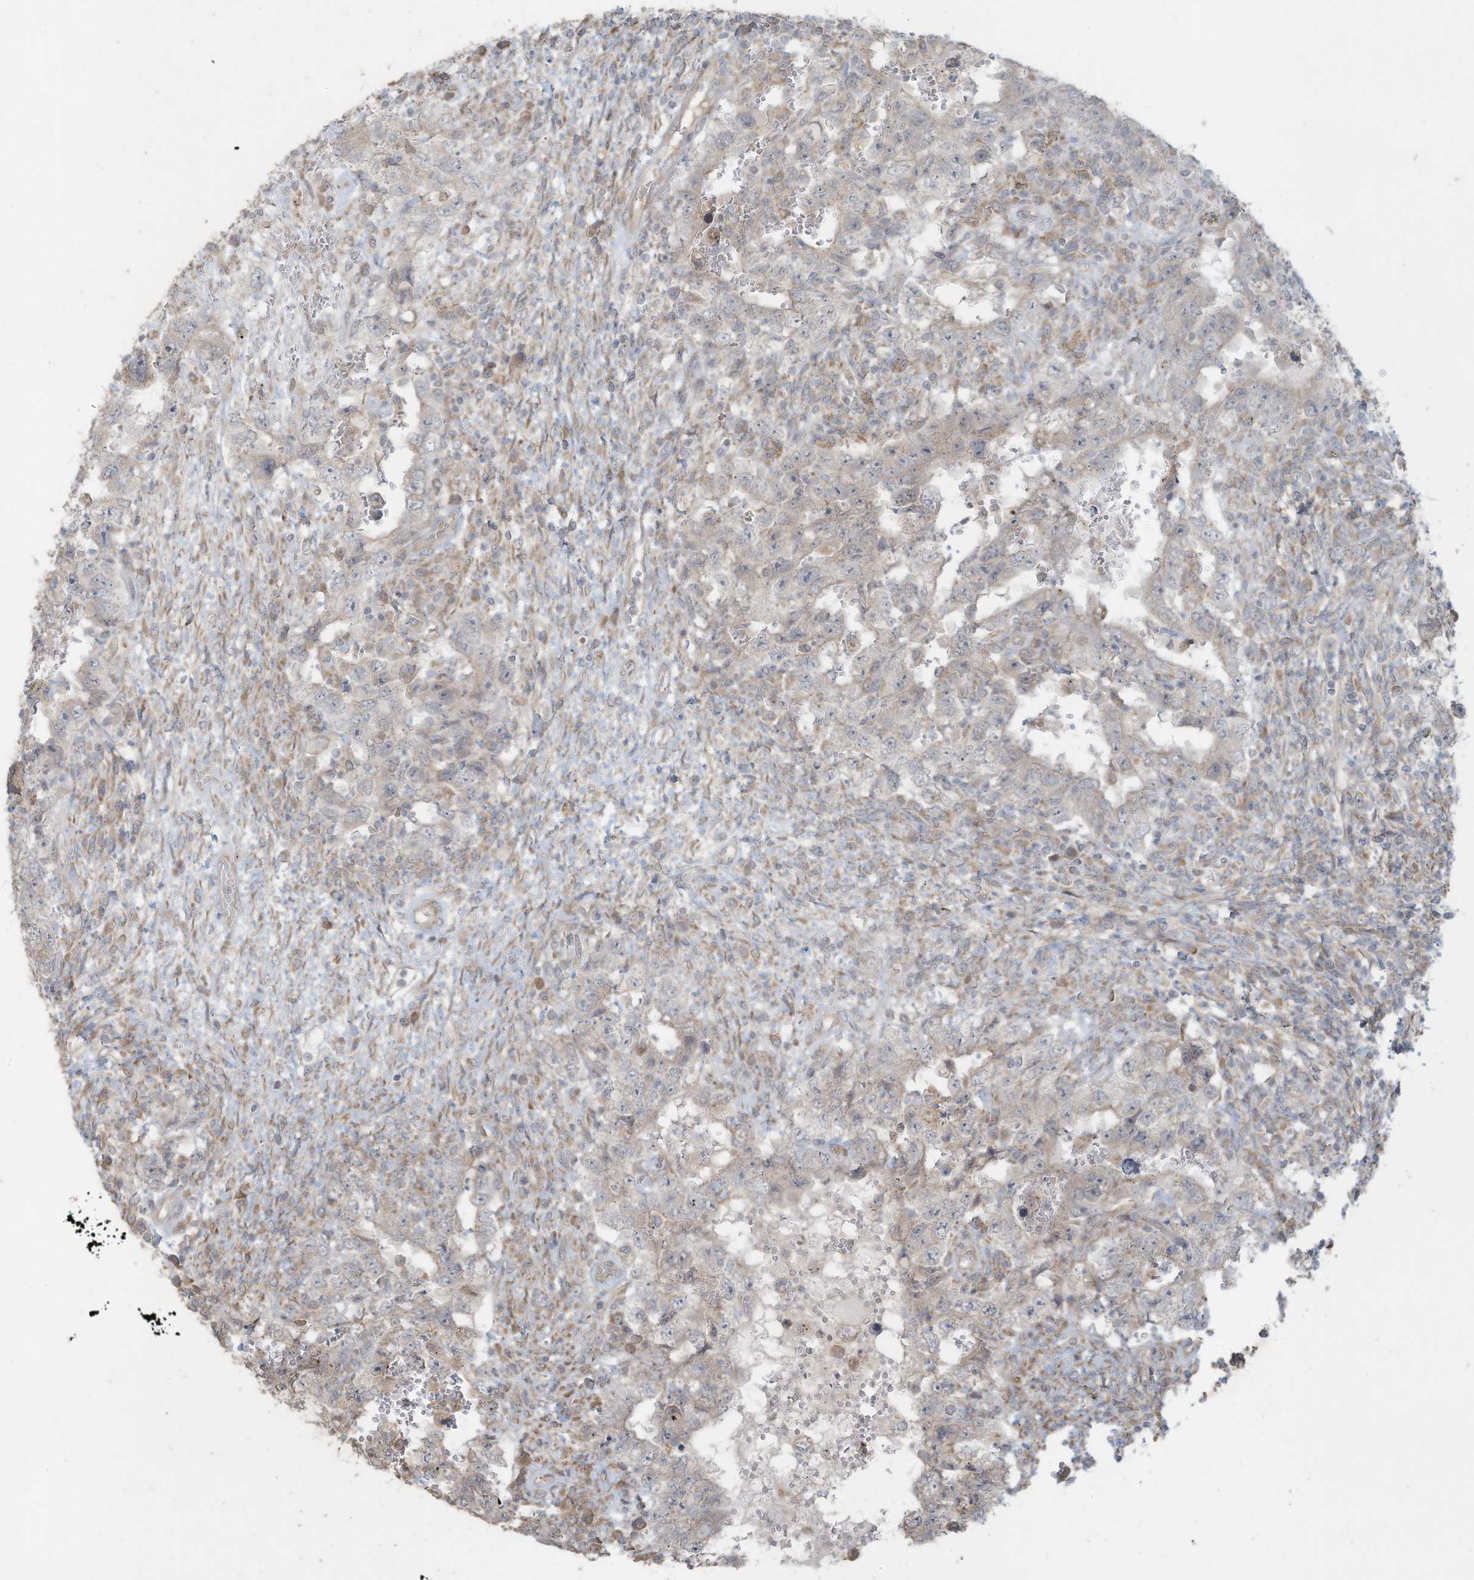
{"staining": {"intensity": "negative", "quantity": "none", "location": "none"}, "tissue": "testis cancer", "cell_type": "Tumor cells", "image_type": "cancer", "snomed": [{"axis": "morphology", "description": "Carcinoma, Embryonal, NOS"}, {"axis": "topography", "description": "Testis"}], "caption": "This is an immunohistochemistry micrograph of testis cancer. There is no staining in tumor cells.", "gene": "MAGIX", "patient": {"sex": "male", "age": 26}}